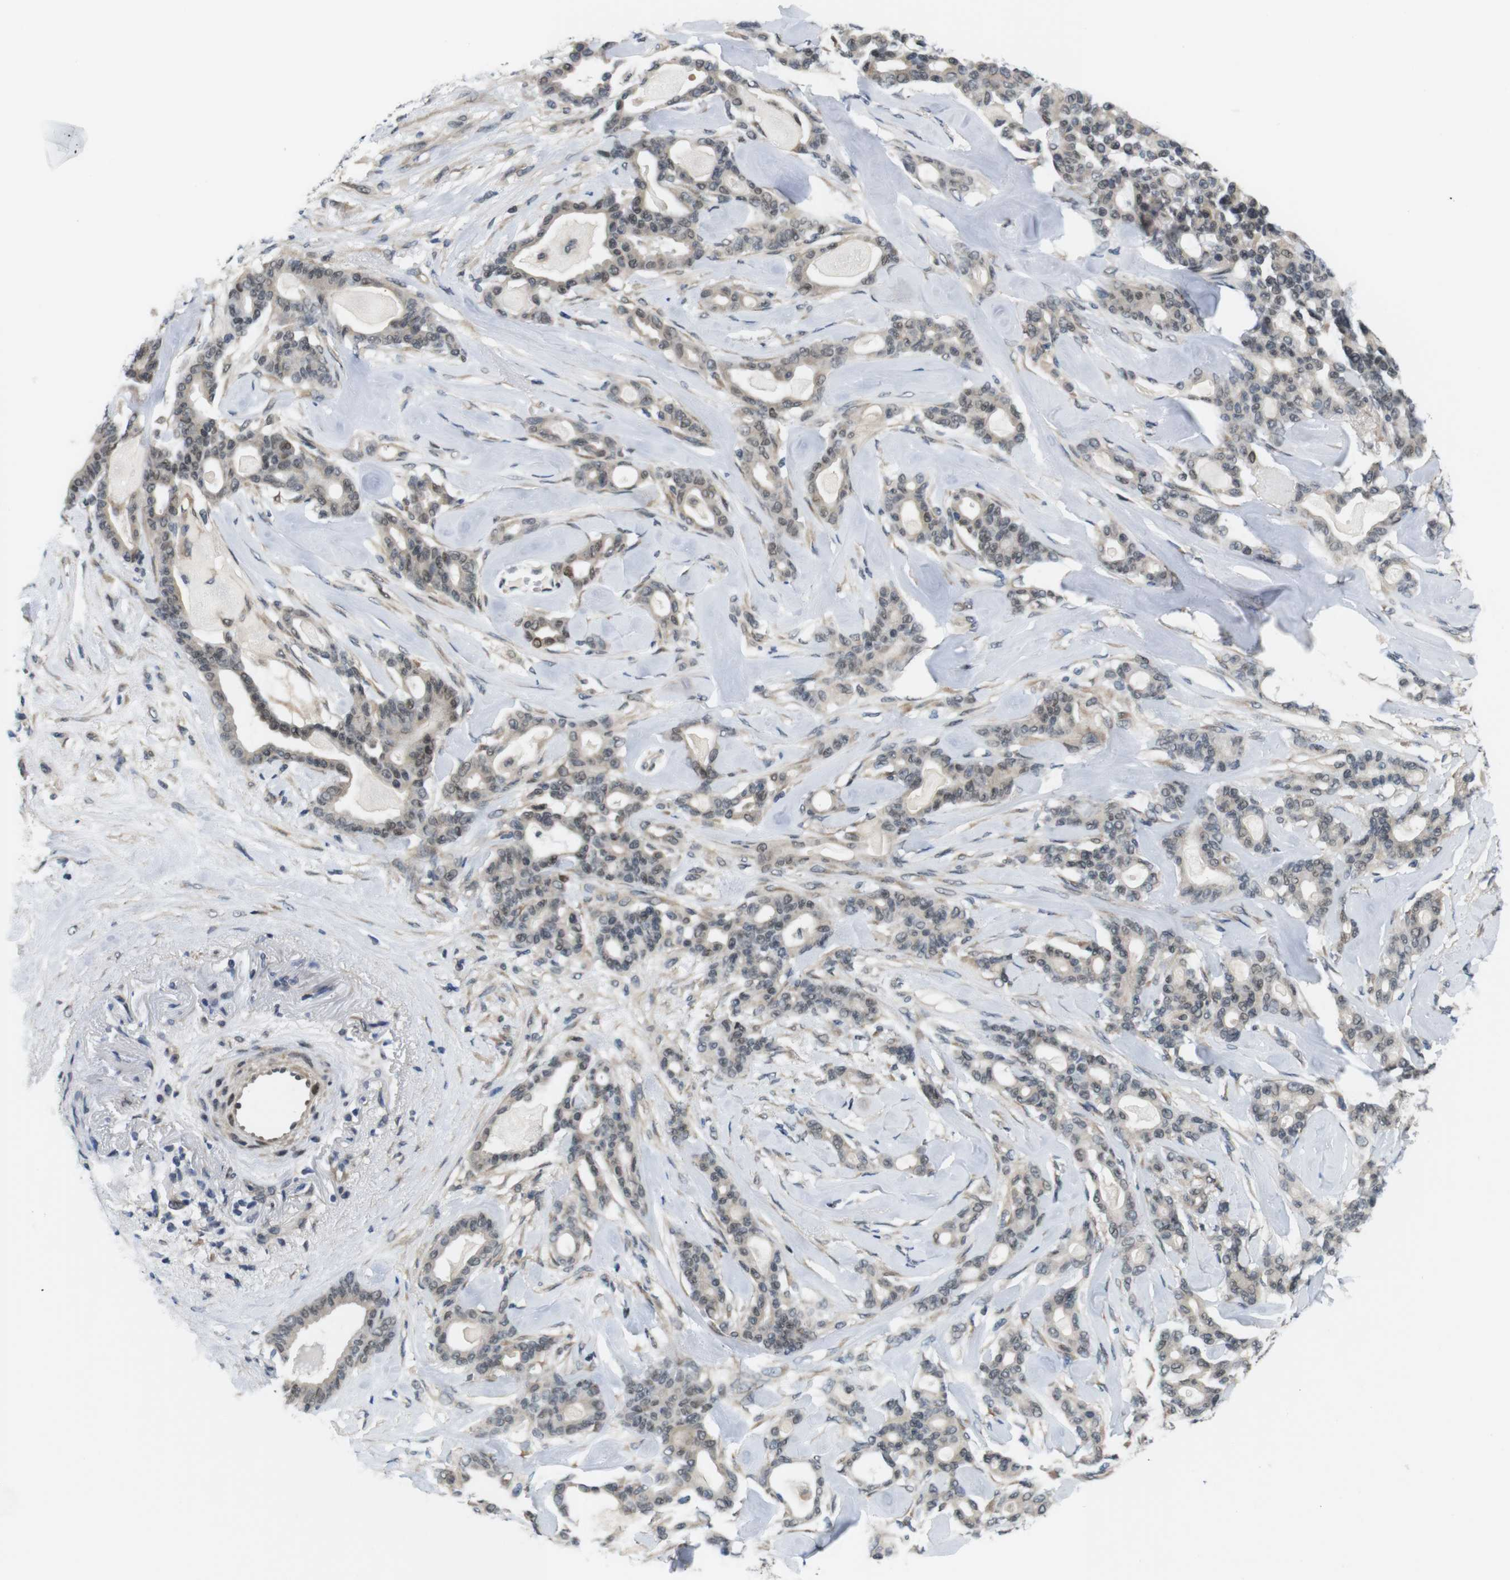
{"staining": {"intensity": "weak", "quantity": "25%-75%", "location": "cytoplasmic/membranous,nuclear"}, "tissue": "pancreatic cancer", "cell_type": "Tumor cells", "image_type": "cancer", "snomed": [{"axis": "morphology", "description": "Adenocarcinoma, NOS"}, {"axis": "topography", "description": "Pancreas"}], "caption": "Adenocarcinoma (pancreatic) stained for a protein (brown) demonstrates weak cytoplasmic/membranous and nuclear positive expression in approximately 25%-75% of tumor cells.", "gene": "SMCO2", "patient": {"sex": "male", "age": 63}}